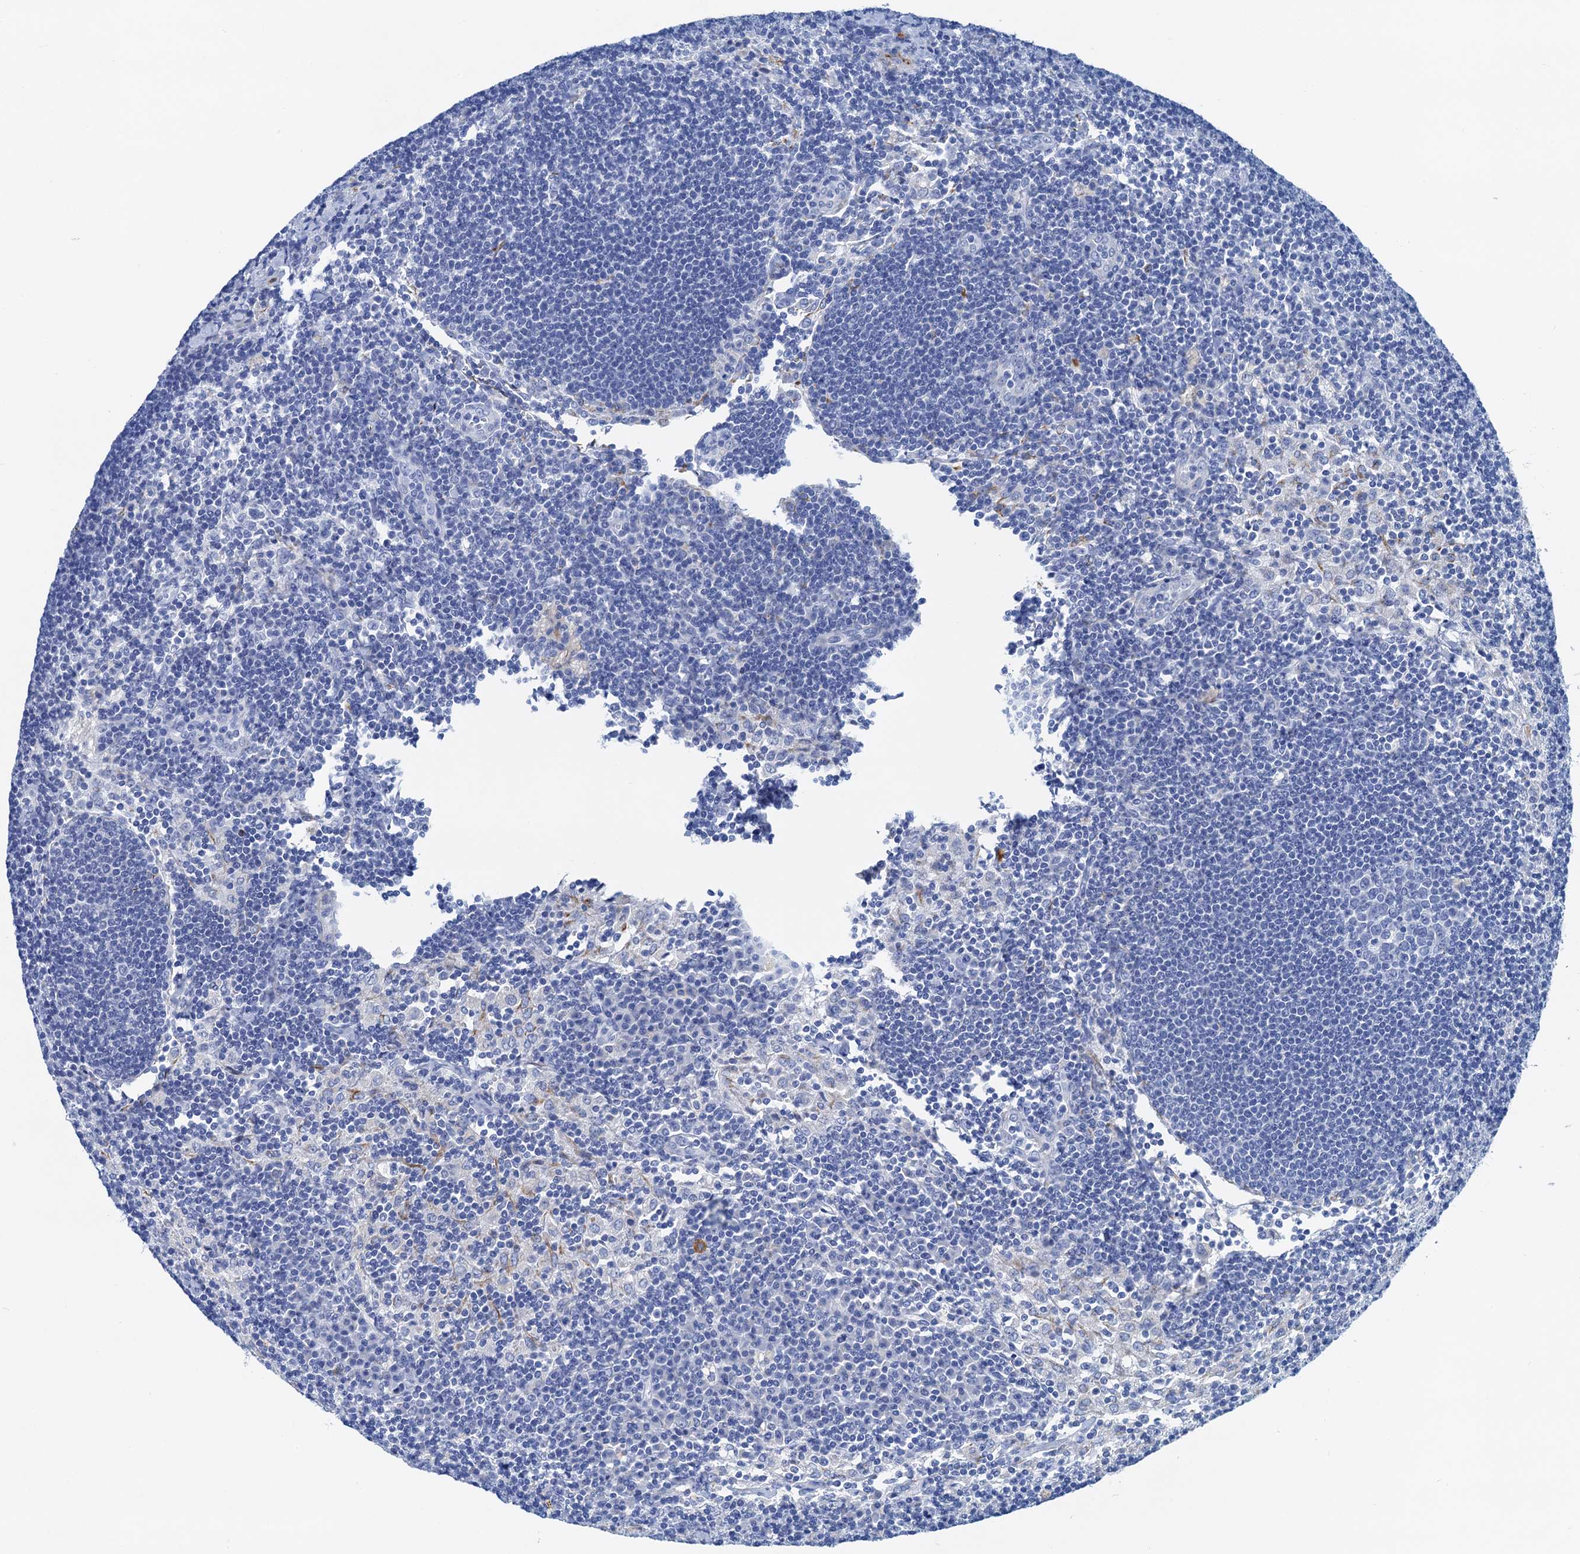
{"staining": {"intensity": "negative", "quantity": "none", "location": "none"}, "tissue": "lymph node", "cell_type": "Germinal center cells", "image_type": "normal", "snomed": [{"axis": "morphology", "description": "Normal tissue, NOS"}, {"axis": "topography", "description": "Lymph node"}], "caption": "High power microscopy image of an immunohistochemistry histopathology image of benign lymph node, revealing no significant staining in germinal center cells.", "gene": "NLRP10", "patient": {"sex": "male", "age": 24}}